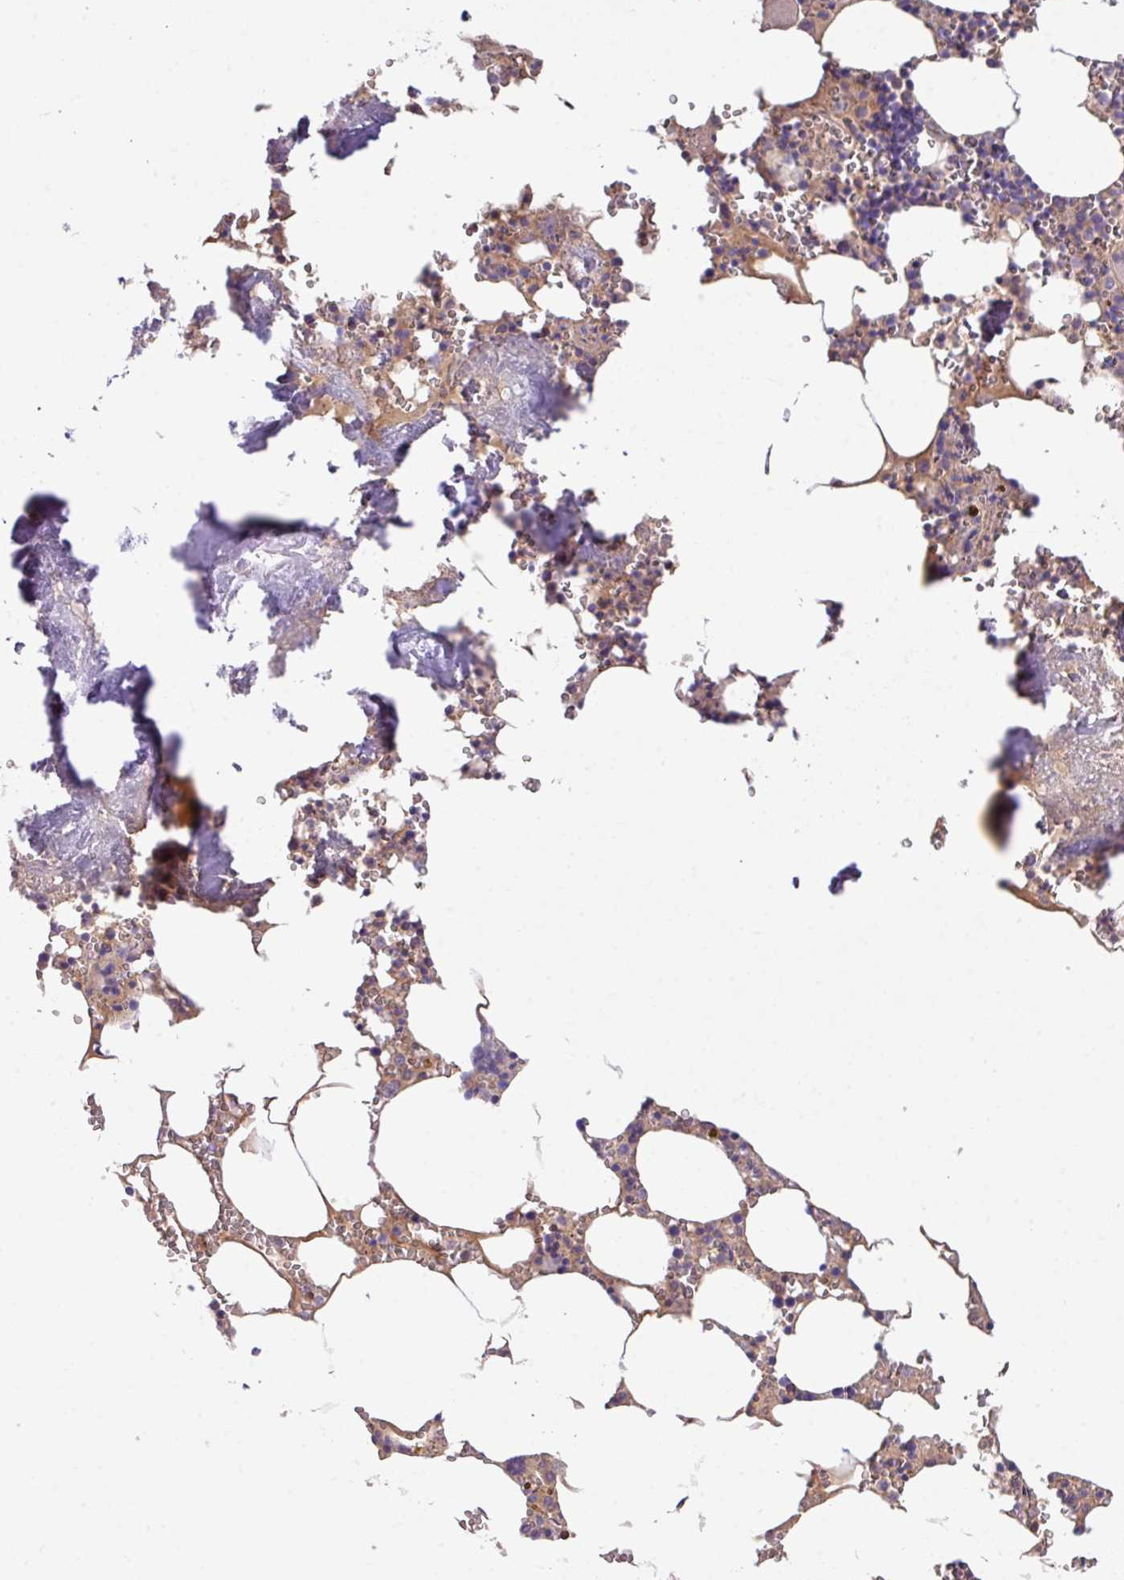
{"staining": {"intensity": "moderate", "quantity": "25%-75%", "location": "cytoplasmic/membranous"}, "tissue": "bone marrow", "cell_type": "Hematopoietic cells", "image_type": "normal", "snomed": [{"axis": "morphology", "description": "Normal tissue, NOS"}, {"axis": "topography", "description": "Bone marrow"}], "caption": "This image reveals immunohistochemistry staining of unremarkable human bone marrow, with medium moderate cytoplasmic/membranous positivity in about 25%-75% of hematopoietic cells.", "gene": "DNAL1", "patient": {"sex": "male", "age": 54}}